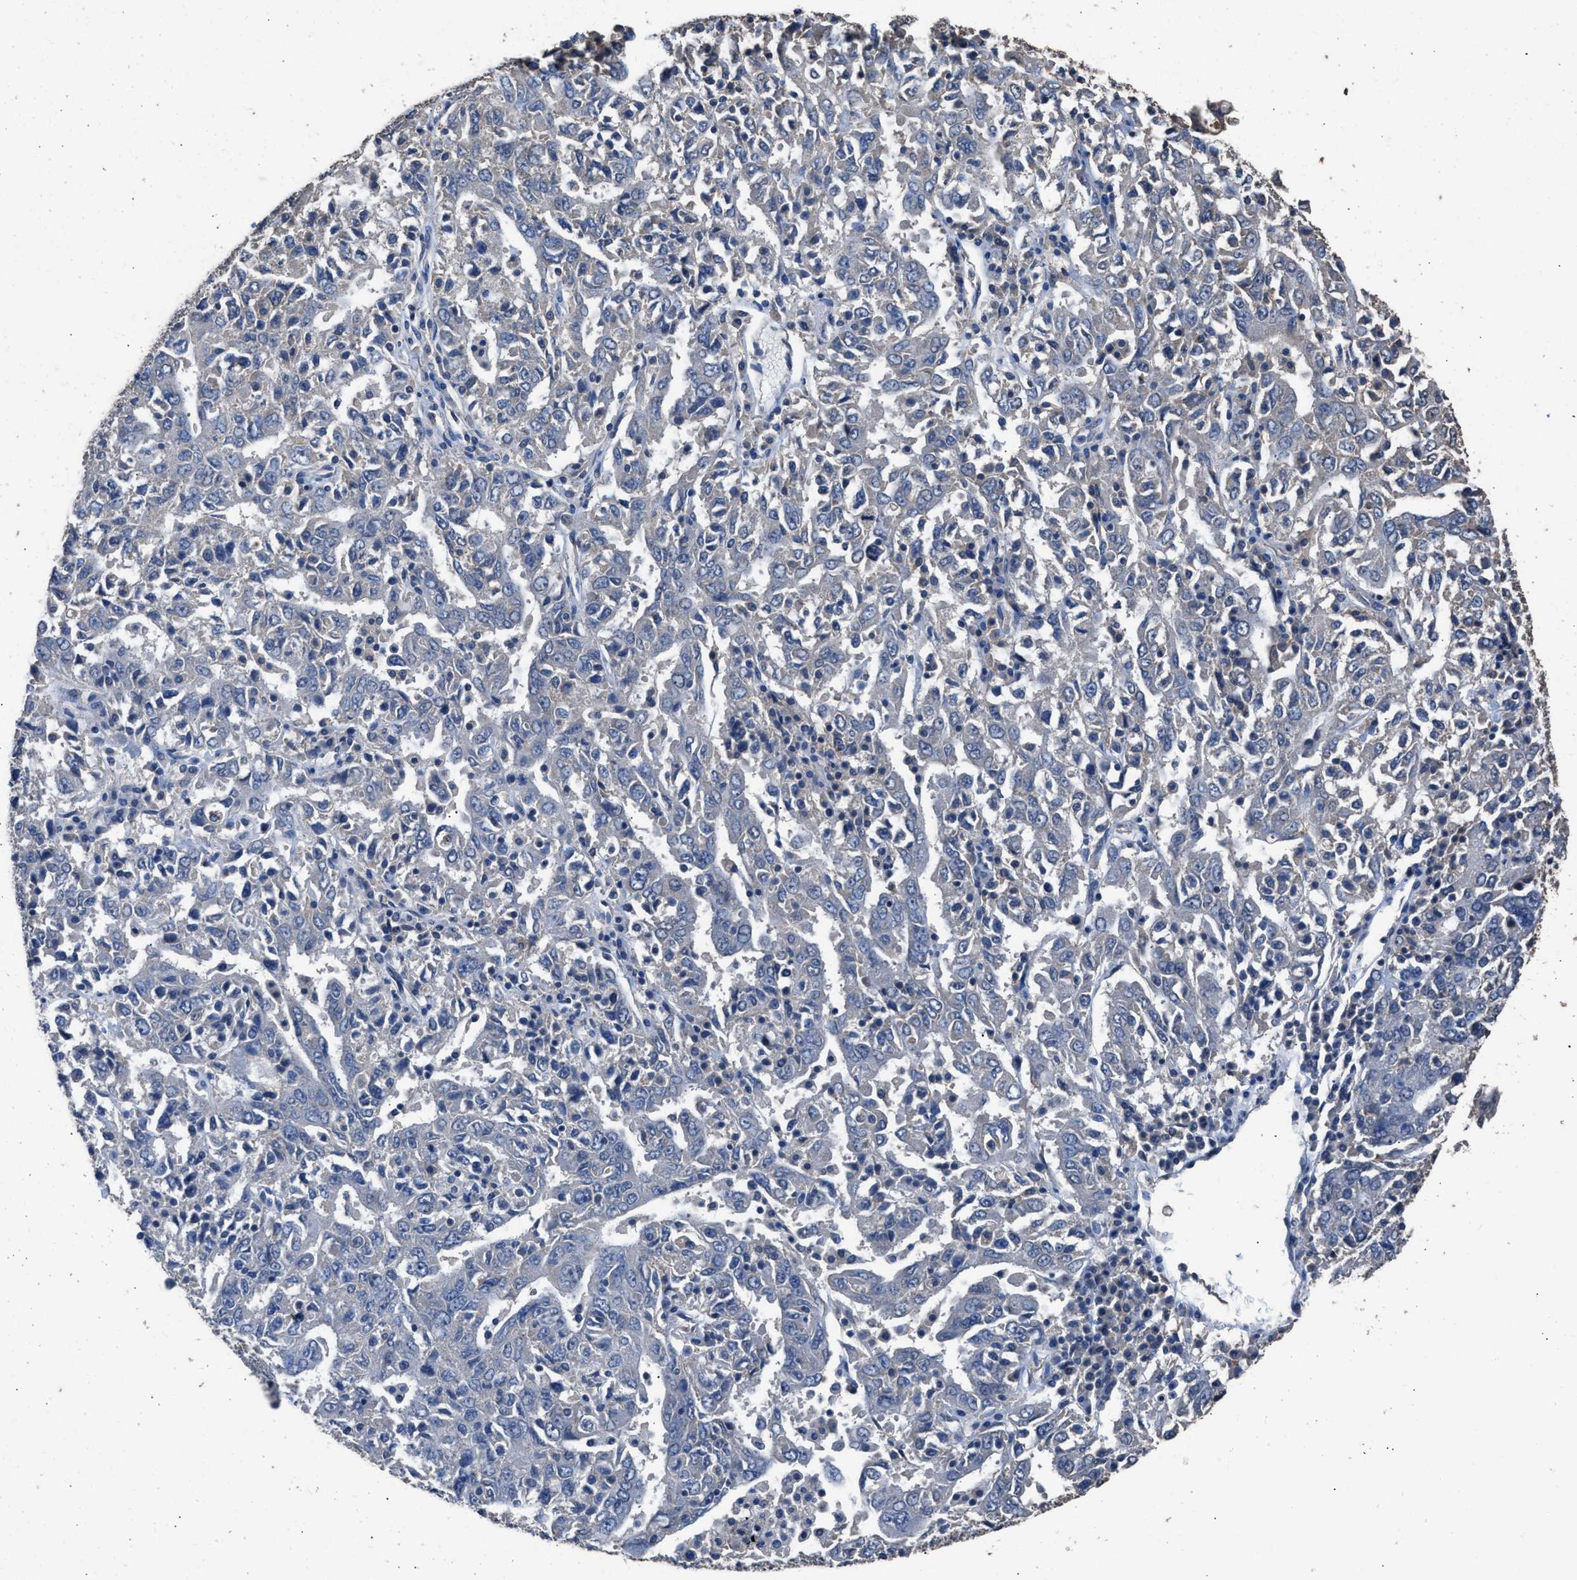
{"staining": {"intensity": "negative", "quantity": "none", "location": "none"}, "tissue": "ovarian cancer", "cell_type": "Tumor cells", "image_type": "cancer", "snomed": [{"axis": "morphology", "description": "Carcinoma, endometroid"}, {"axis": "topography", "description": "Ovary"}], "caption": "Immunohistochemical staining of human ovarian endometroid carcinoma displays no significant staining in tumor cells.", "gene": "ITSN1", "patient": {"sex": "female", "age": 62}}